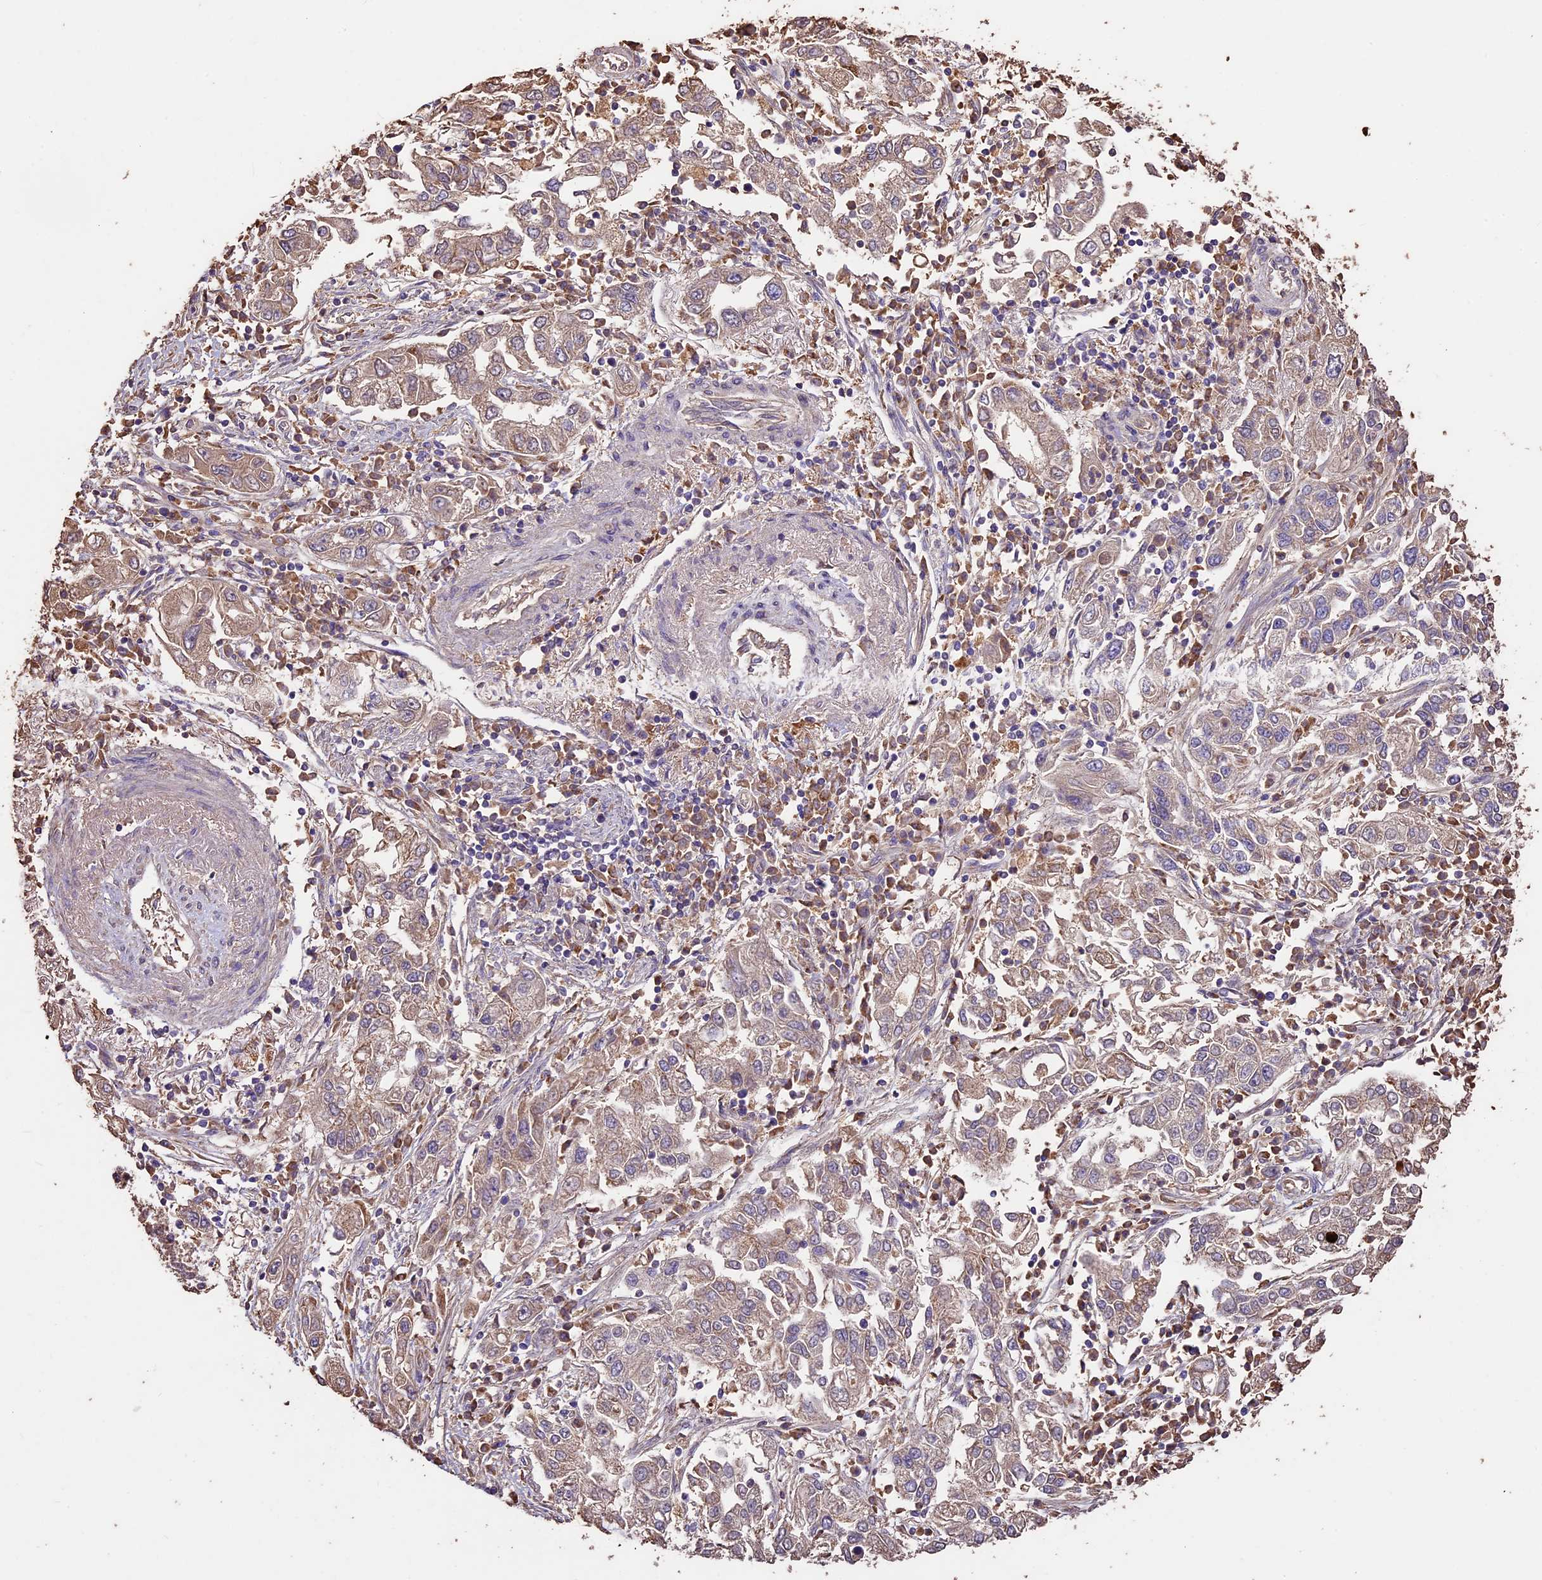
{"staining": {"intensity": "weak", "quantity": ">75%", "location": "cytoplasmic/membranous"}, "tissue": "endometrial cancer", "cell_type": "Tumor cells", "image_type": "cancer", "snomed": [{"axis": "morphology", "description": "Adenocarcinoma, NOS"}, {"axis": "topography", "description": "Endometrium"}], "caption": "Endometrial cancer stained with a brown dye demonstrates weak cytoplasmic/membranous positive staining in about >75% of tumor cells.", "gene": "CRLF1", "patient": {"sex": "female", "age": 49}}